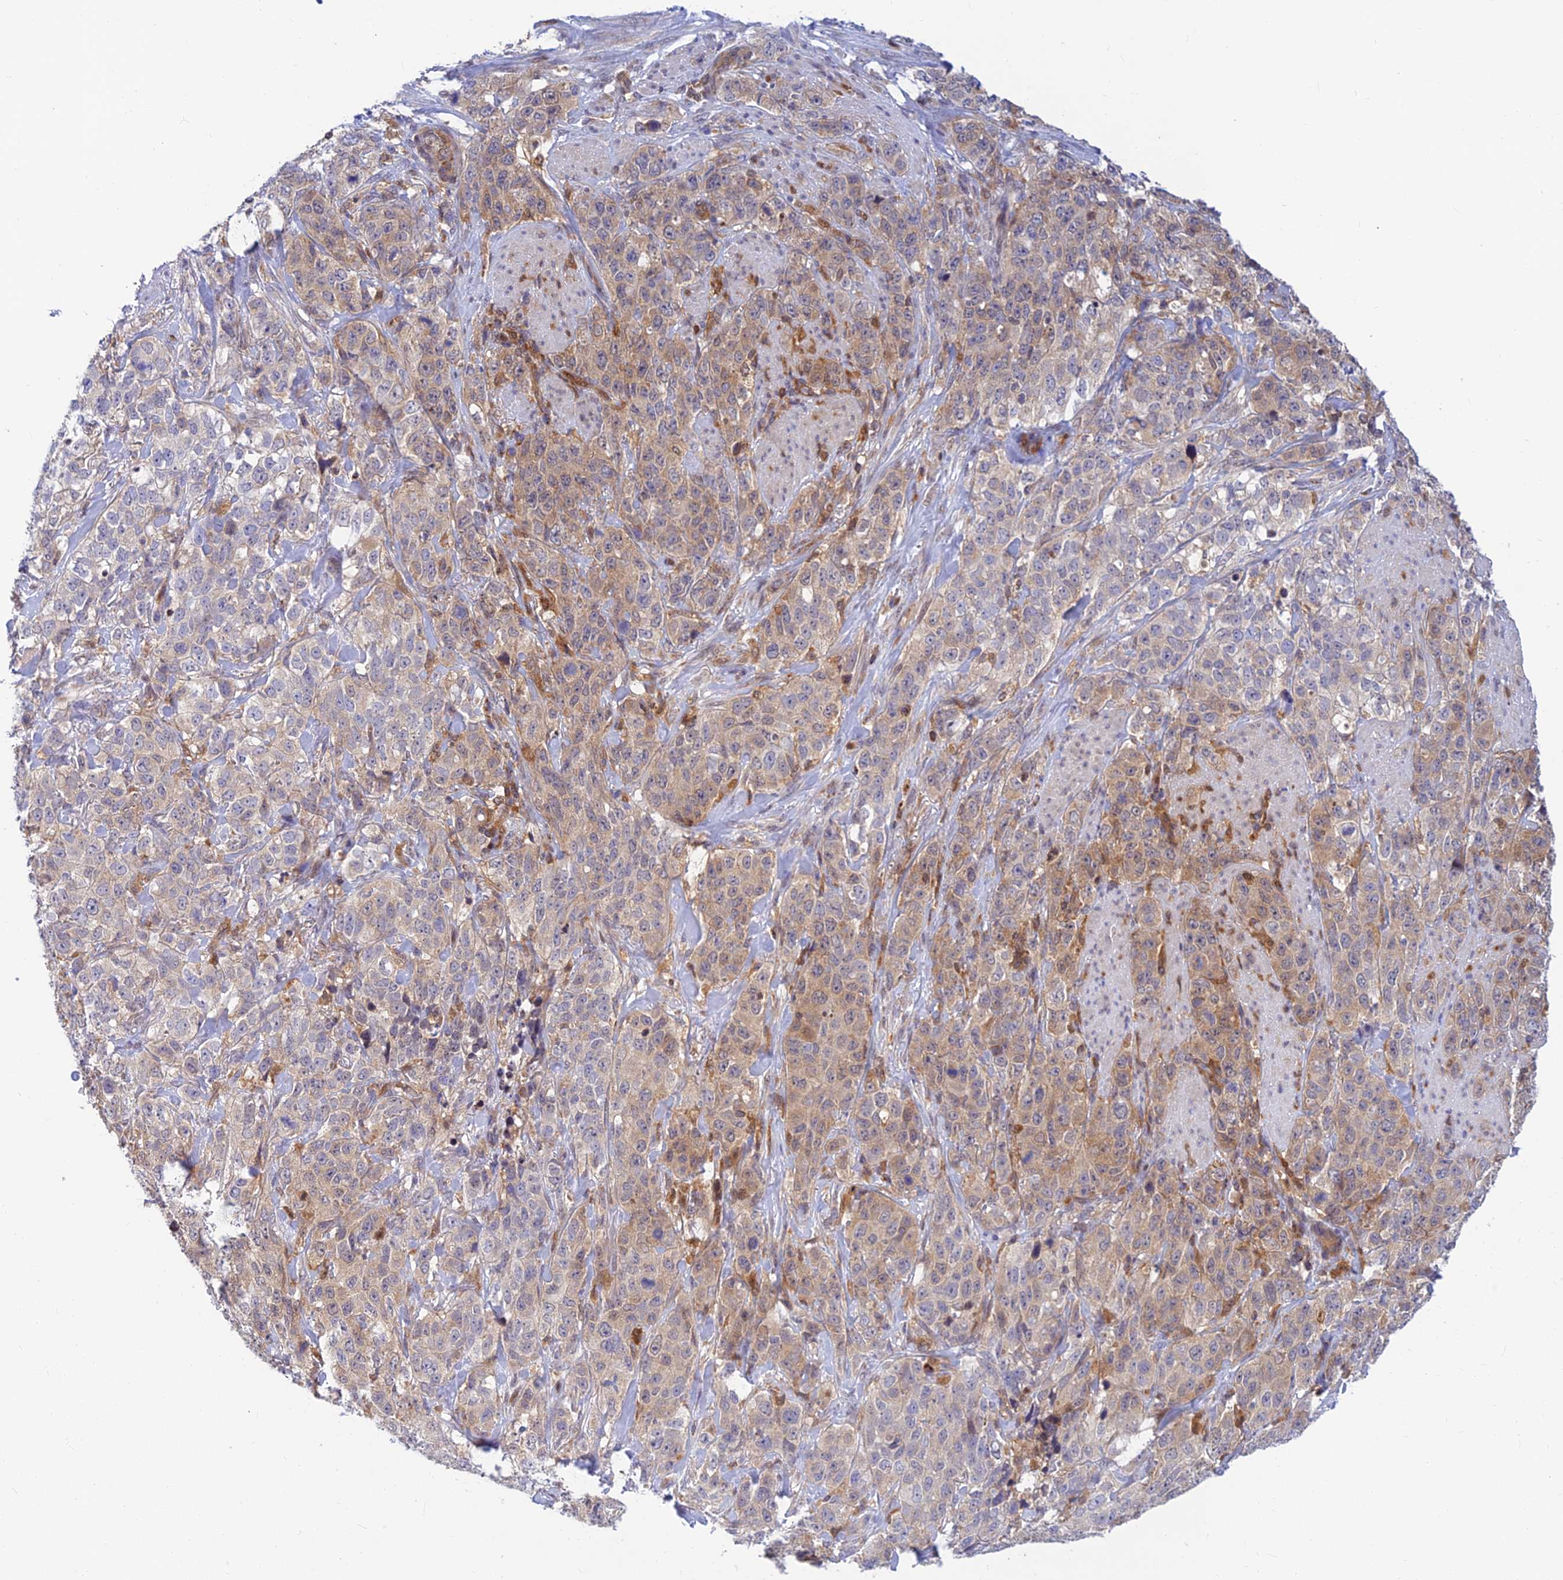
{"staining": {"intensity": "weak", "quantity": "25%-75%", "location": "cytoplasmic/membranous"}, "tissue": "stomach cancer", "cell_type": "Tumor cells", "image_type": "cancer", "snomed": [{"axis": "morphology", "description": "Adenocarcinoma, NOS"}, {"axis": "topography", "description": "Stomach"}], "caption": "An image of human stomach adenocarcinoma stained for a protein exhibits weak cytoplasmic/membranous brown staining in tumor cells.", "gene": "LYSMD2", "patient": {"sex": "male", "age": 48}}